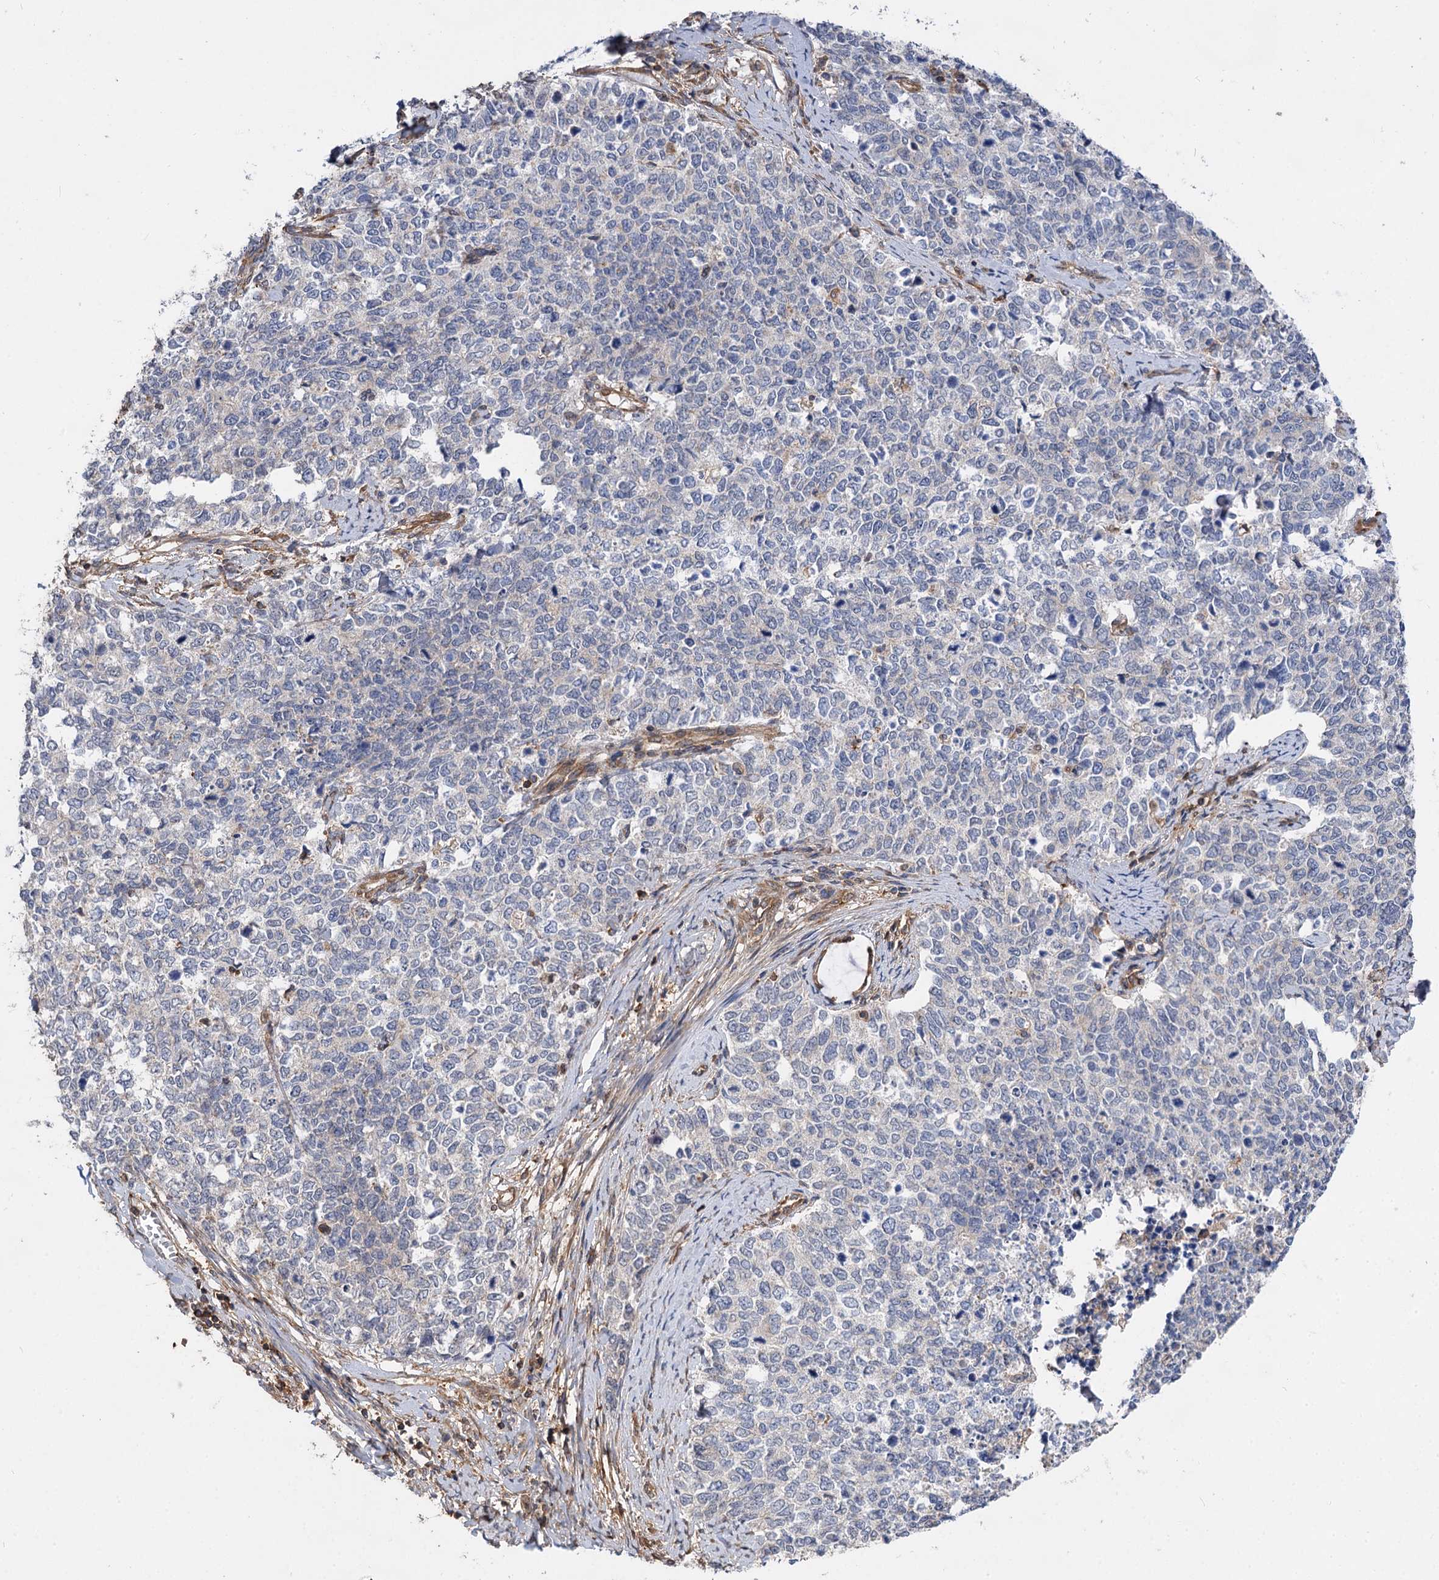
{"staining": {"intensity": "negative", "quantity": "none", "location": "none"}, "tissue": "cervical cancer", "cell_type": "Tumor cells", "image_type": "cancer", "snomed": [{"axis": "morphology", "description": "Squamous cell carcinoma, NOS"}, {"axis": "topography", "description": "Cervix"}], "caption": "IHC photomicrograph of human squamous cell carcinoma (cervical) stained for a protein (brown), which exhibits no staining in tumor cells.", "gene": "PACS1", "patient": {"sex": "female", "age": 63}}